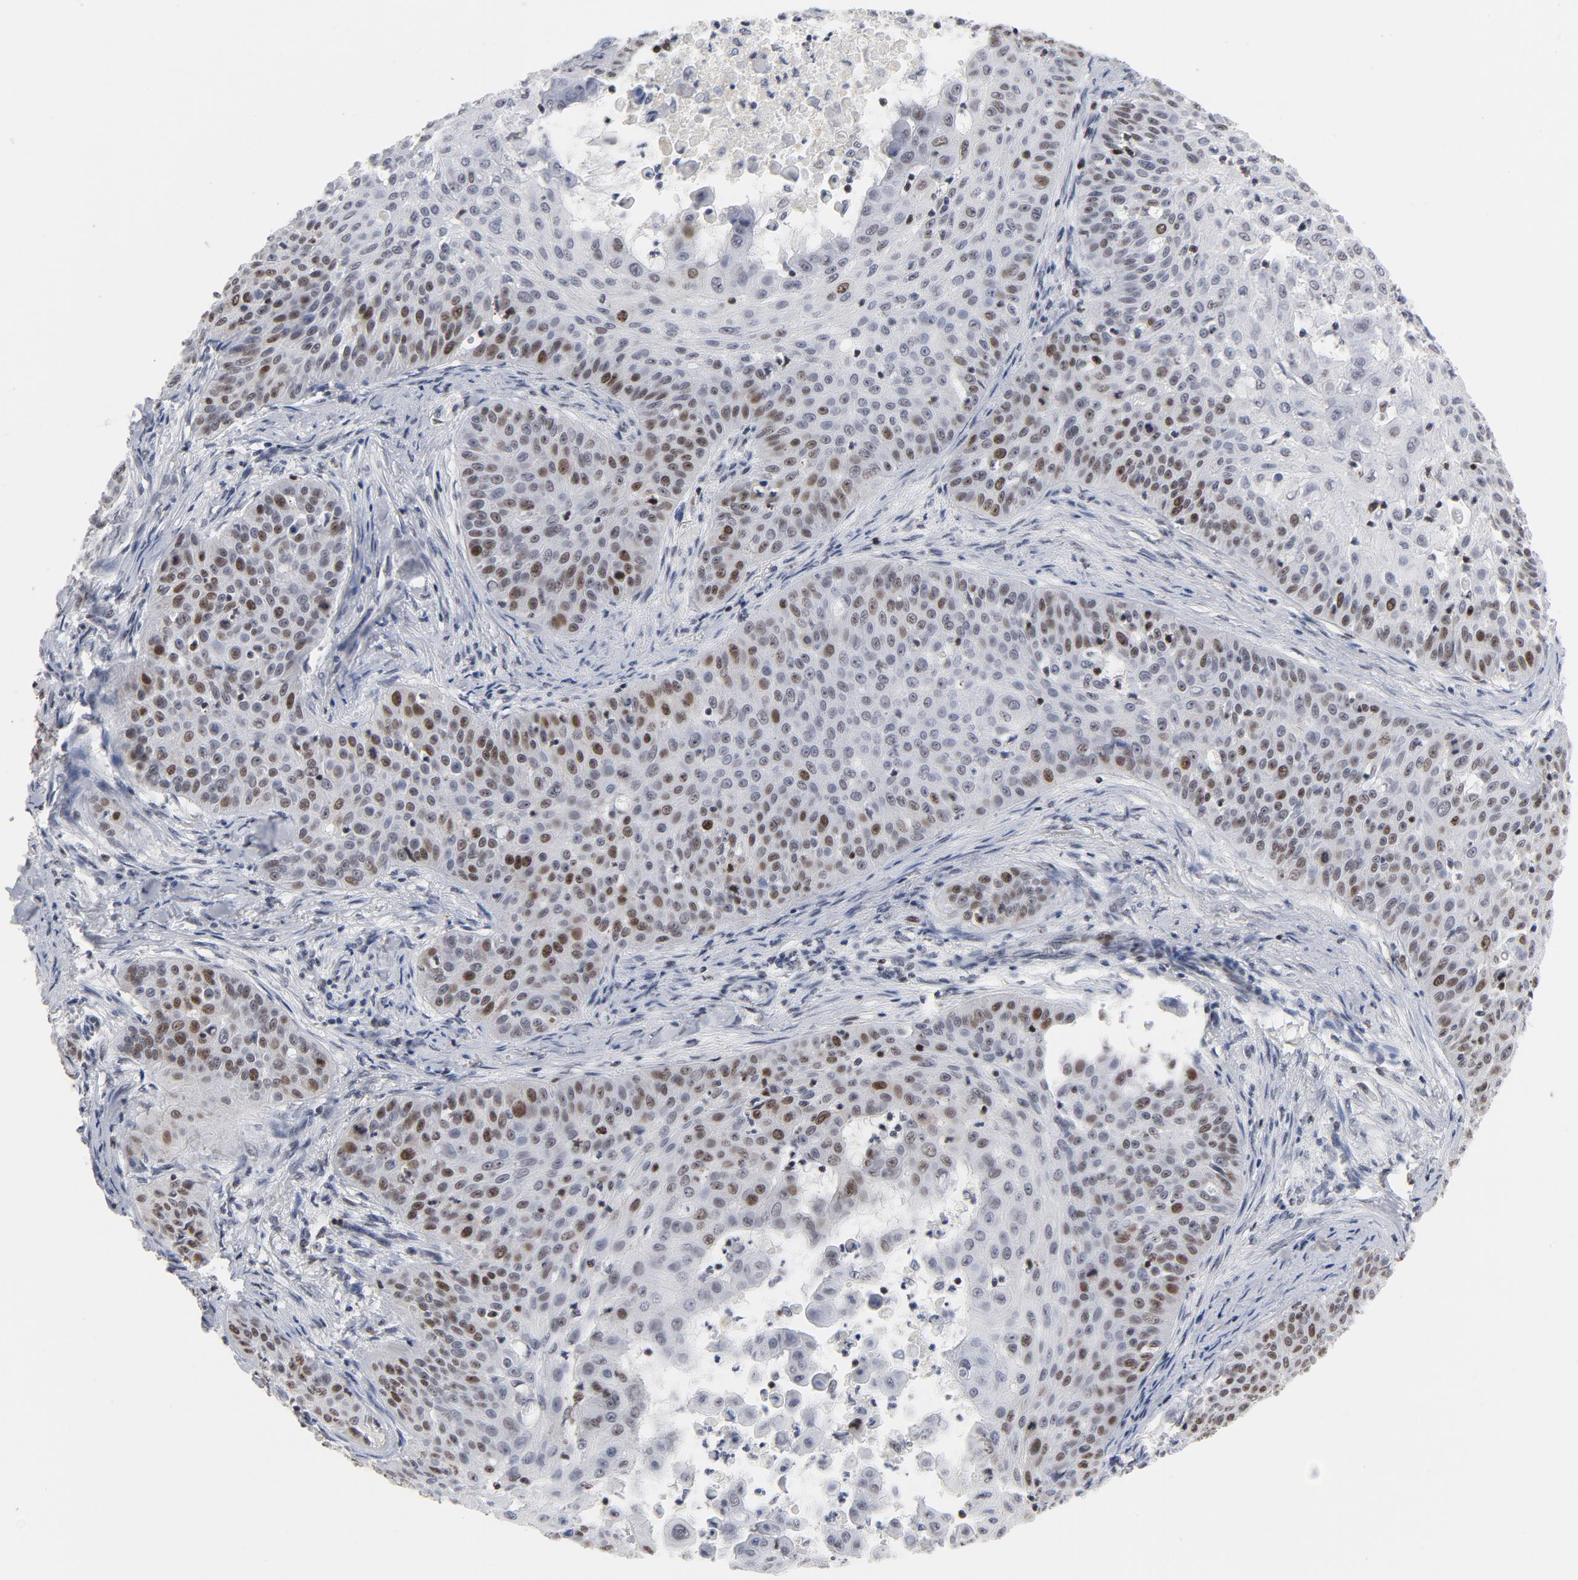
{"staining": {"intensity": "moderate", "quantity": "<25%", "location": "nuclear"}, "tissue": "skin cancer", "cell_type": "Tumor cells", "image_type": "cancer", "snomed": [{"axis": "morphology", "description": "Squamous cell carcinoma, NOS"}, {"axis": "topography", "description": "Skin"}], "caption": "An IHC micrograph of neoplastic tissue is shown. Protein staining in brown labels moderate nuclear positivity in squamous cell carcinoma (skin) within tumor cells.", "gene": "RFC4", "patient": {"sex": "male", "age": 82}}